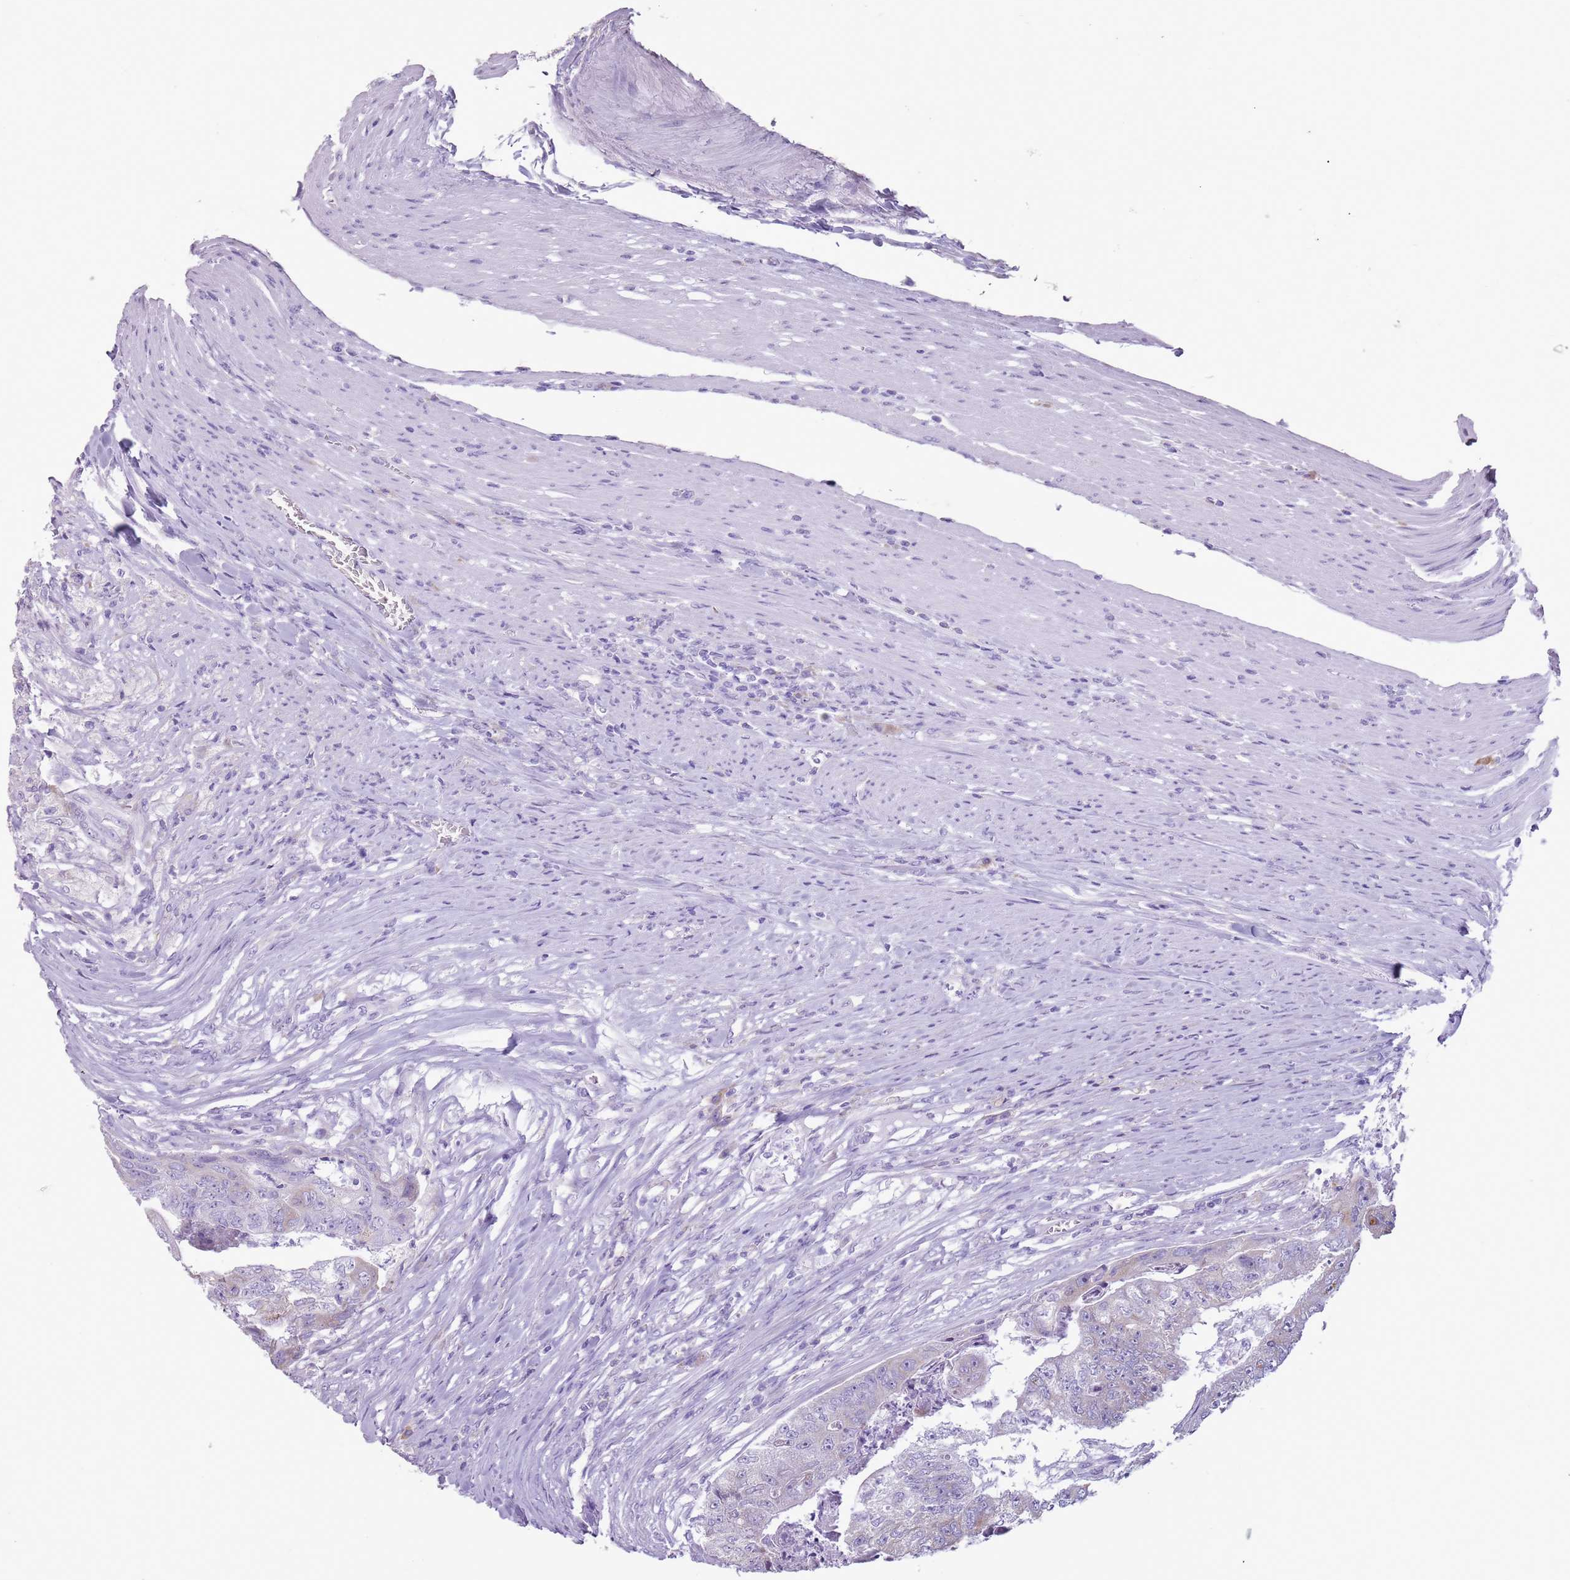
{"staining": {"intensity": "weak", "quantity": "<25%", "location": "cytoplasmic/membranous"}, "tissue": "colorectal cancer", "cell_type": "Tumor cells", "image_type": "cancer", "snomed": [{"axis": "morphology", "description": "Adenocarcinoma, NOS"}, {"axis": "topography", "description": "Colon"}], "caption": "This is an immunohistochemistry (IHC) image of colorectal cancer. There is no positivity in tumor cells.", "gene": "HYOU1", "patient": {"sex": "female", "age": 67}}